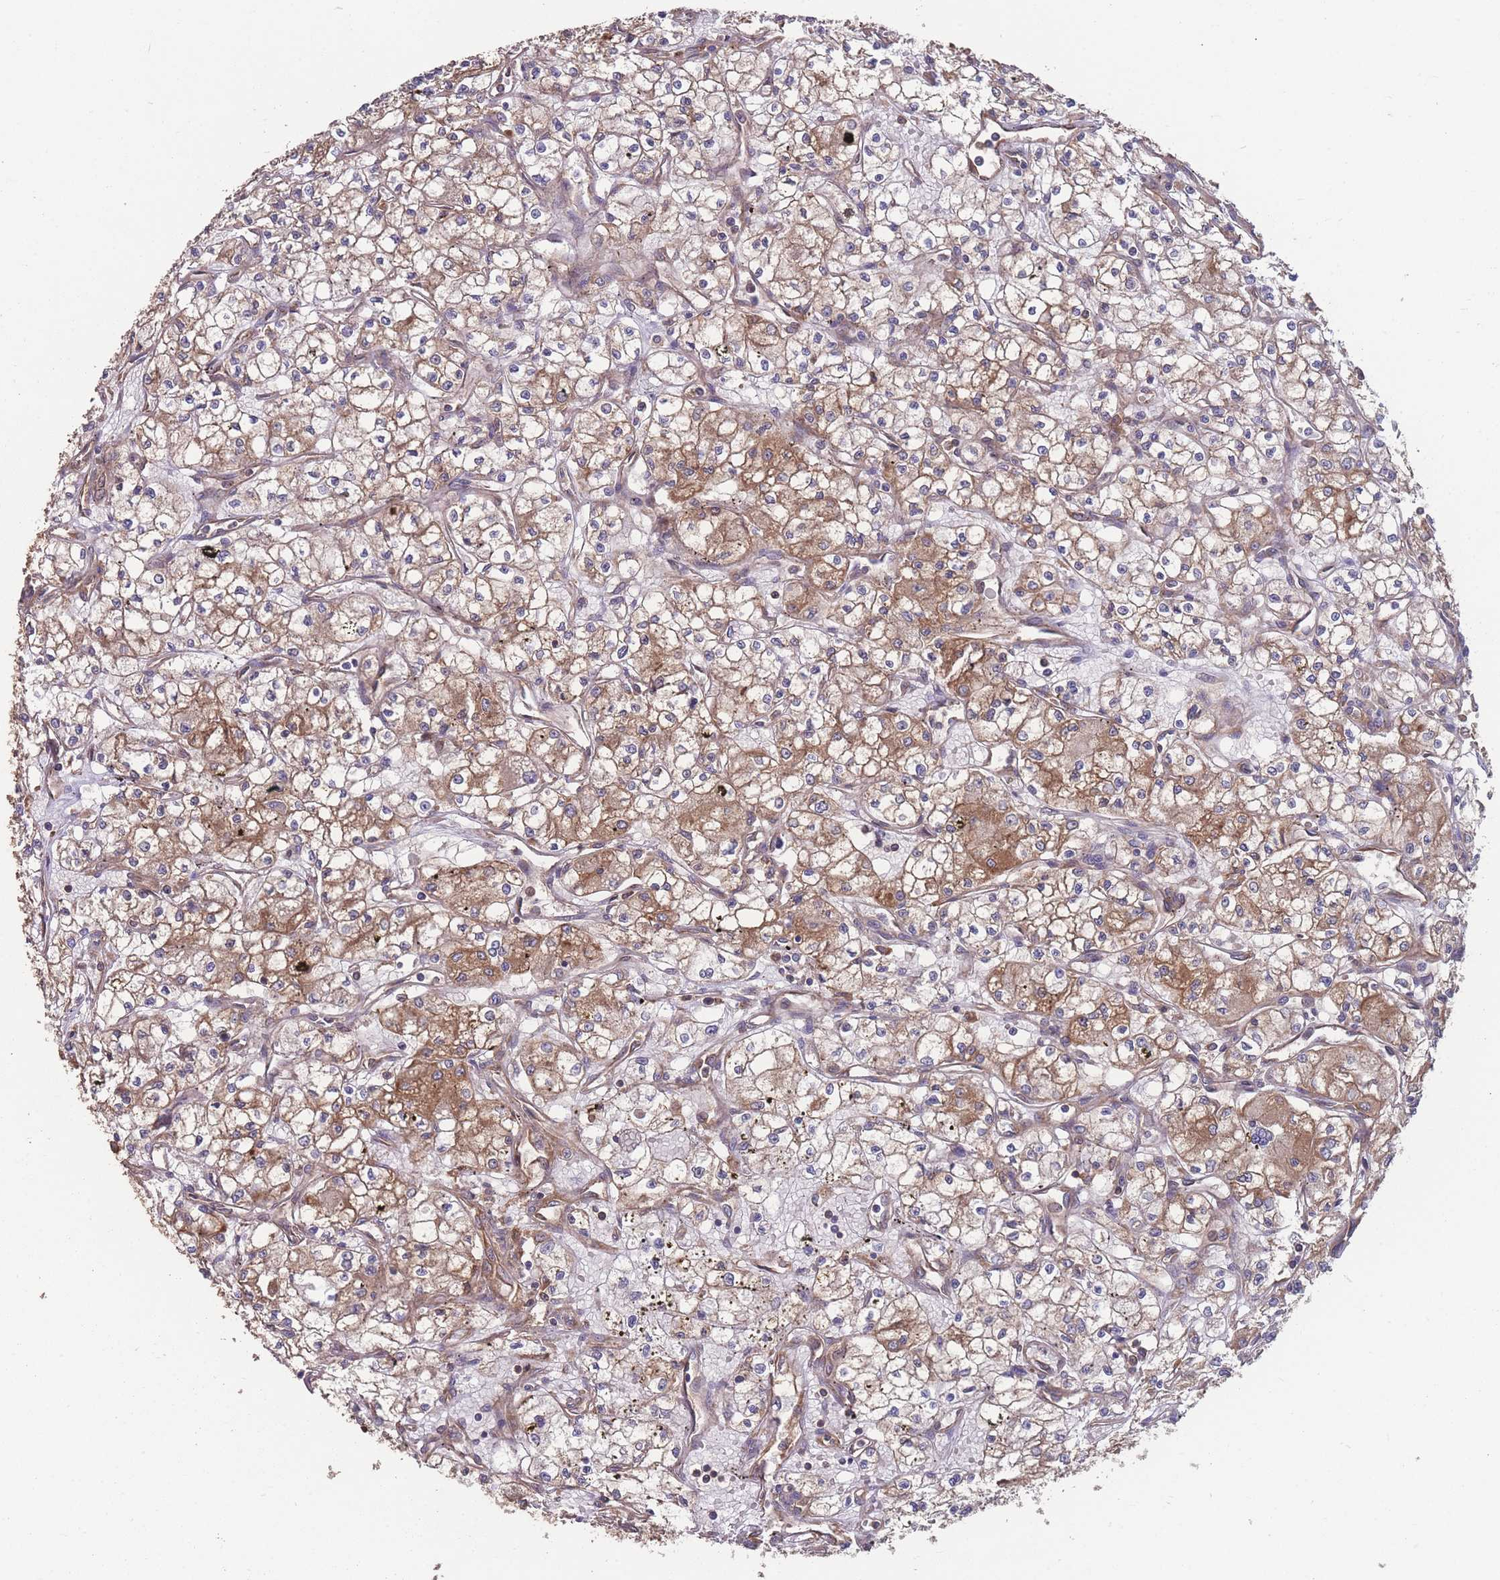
{"staining": {"intensity": "moderate", "quantity": "25%-75%", "location": "cytoplasmic/membranous"}, "tissue": "renal cancer", "cell_type": "Tumor cells", "image_type": "cancer", "snomed": [{"axis": "morphology", "description": "Adenocarcinoma, NOS"}, {"axis": "topography", "description": "Kidney"}], "caption": "Moderate cytoplasmic/membranous positivity is seen in about 25%-75% of tumor cells in renal cancer. The protein of interest is shown in brown color, while the nuclei are stained blue.", "gene": "ZPR1", "patient": {"sex": "male", "age": 59}}